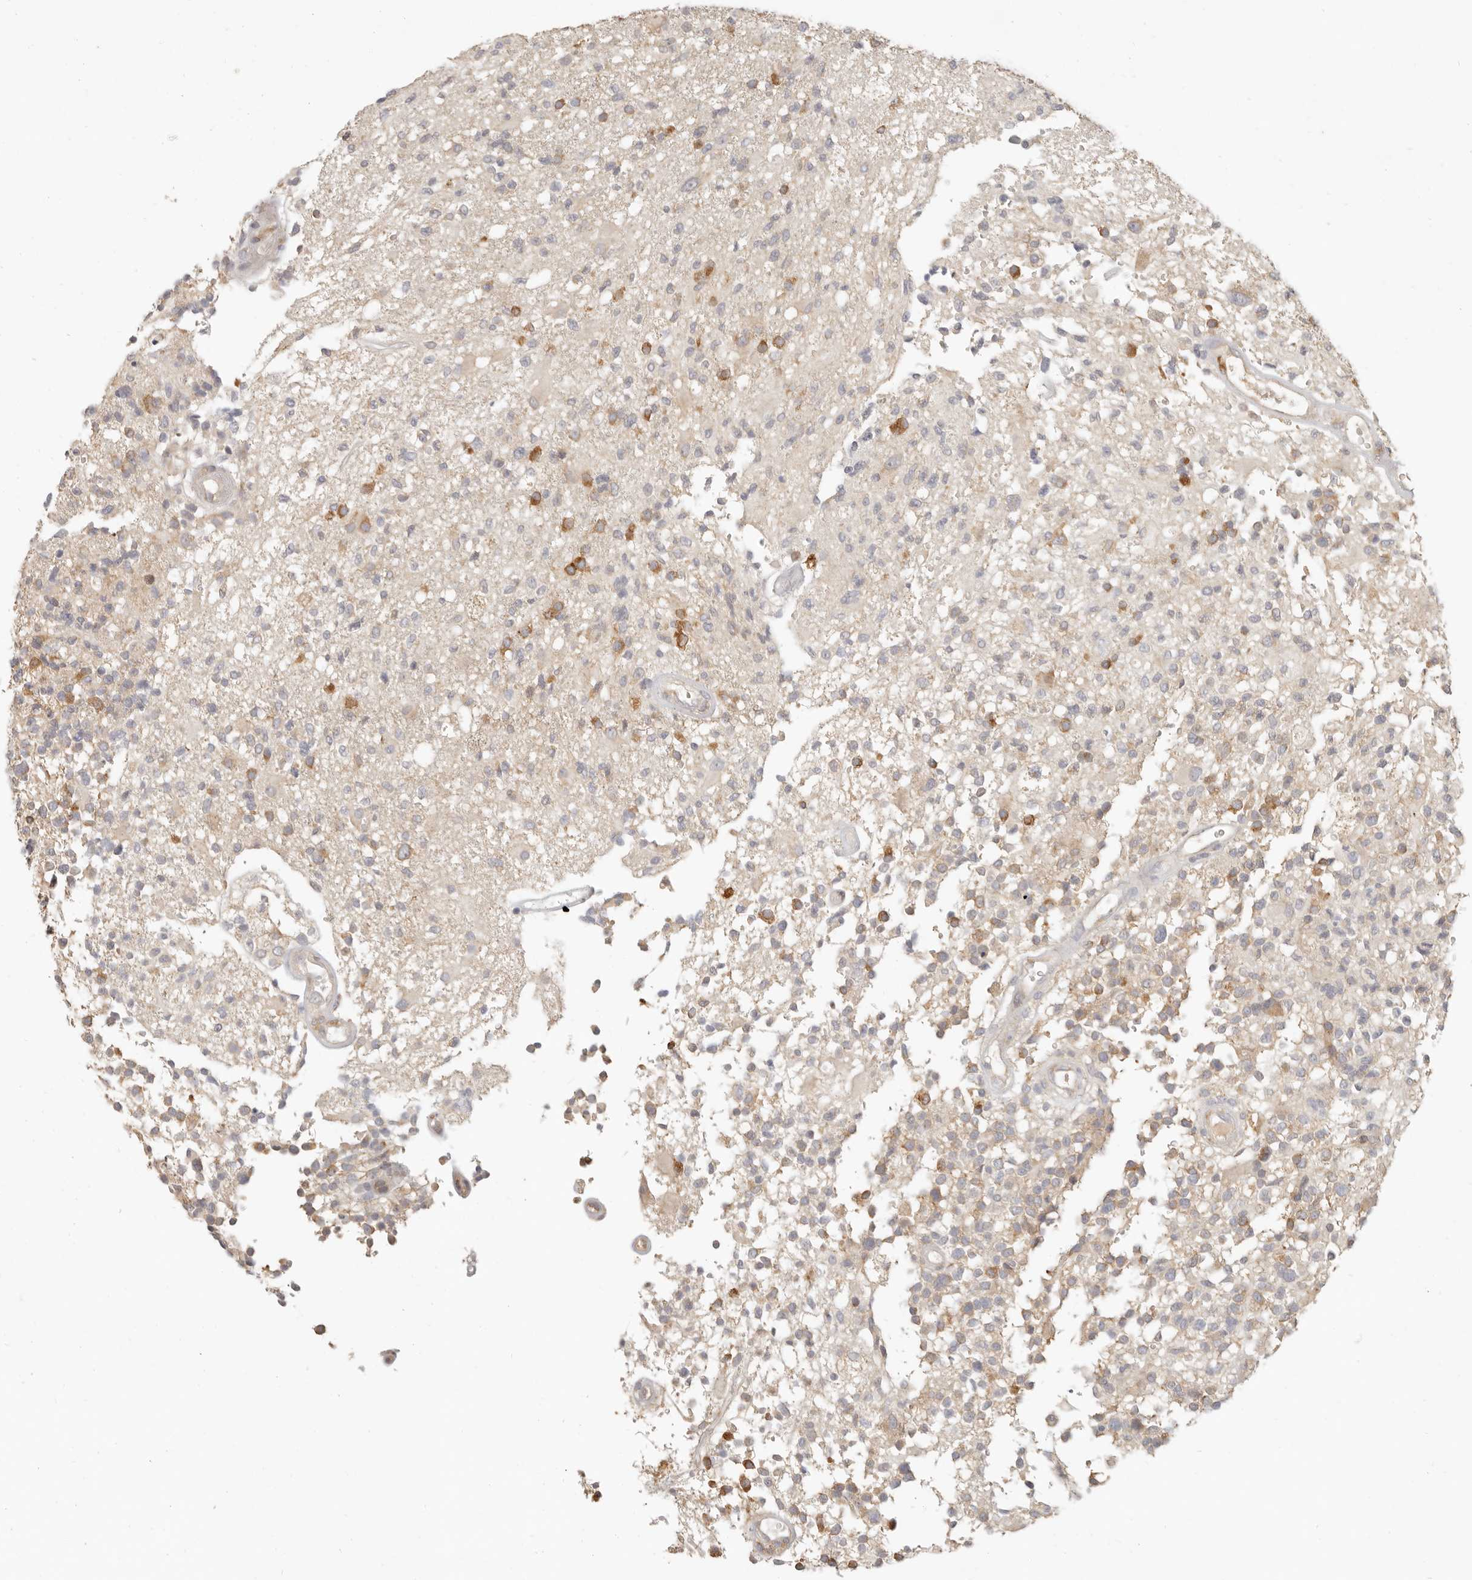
{"staining": {"intensity": "moderate", "quantity": "<25%", "location": "cytoplasmic/membranous"}, "tissue": "glioma", "cell_type": "Tumor cells", "image_type": "cancer", "snomed": [{"axis": "morphology", "description": "Glioma, malignant, High grade"}, {"axis": "morphology", "description": "Glioblastoma, NOS"}, {"axis": "topography", "description": "Brain"}], "caption": "DAB immunohistochemical staining of glioblastoma shows moderate cytoplasmic/membranous protein expression in about <25% of tumor cells.", "gene": "PABPC4", "patient": {"sex": "male", "age": 60}}